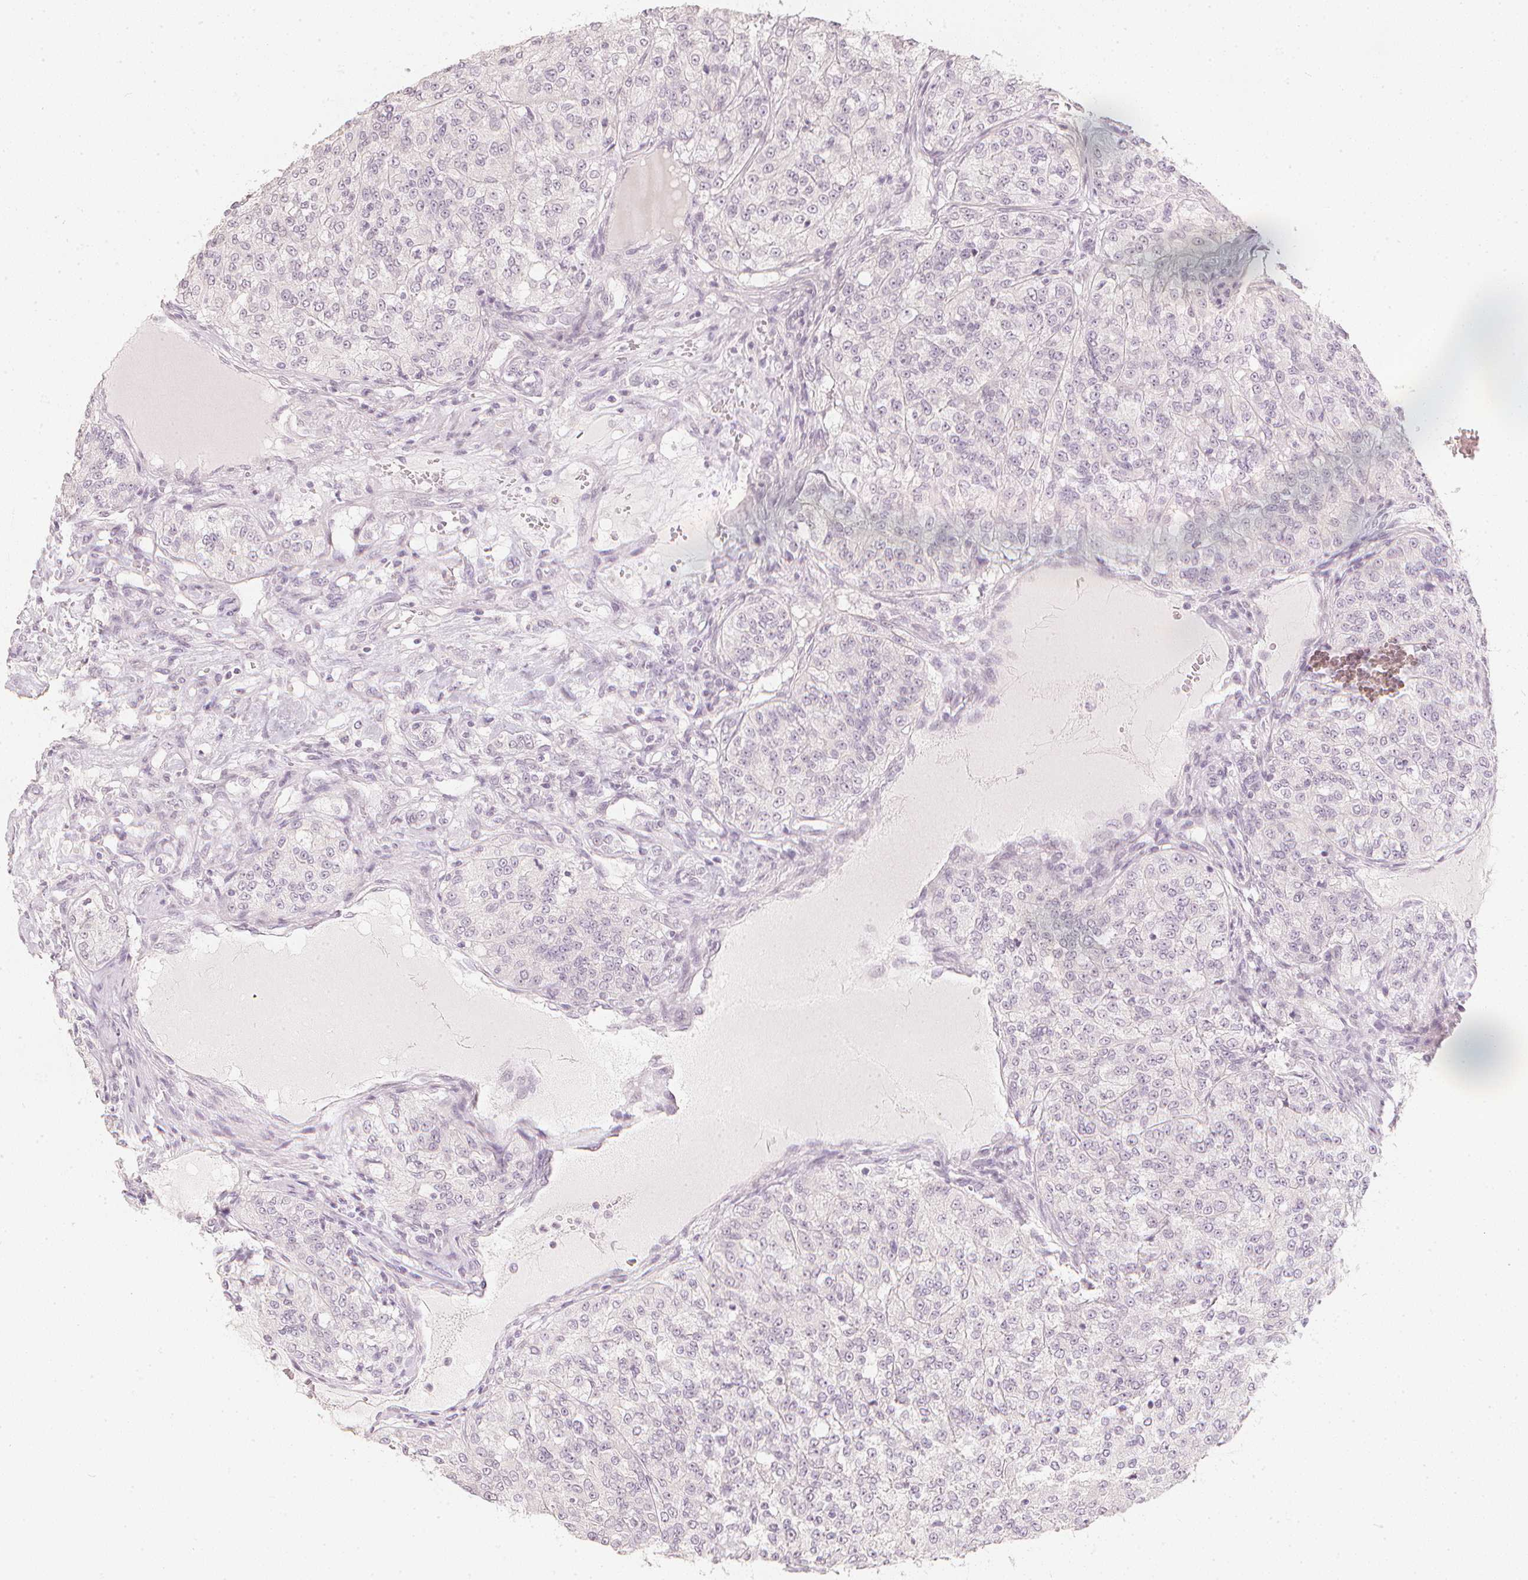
{"staining": {"intensity": "negative", "quantity": "none", "location": "none"}, "tissue": "renal cancer", "cell_type": "Tumor cells", "image_type": "cancer", "snomed": [{"axis": "morphology", "description": "Adenocarcinoma, NOS"}, {"axis": "topography", "description": "Kidney"}], "caption": "Immunohistochemical staining of human renal cancer (adenocarcinoma) displays no significant positivity in tumor cells.", "gene": "CALB1", "patient": {"sex": "female", "age": 63}}